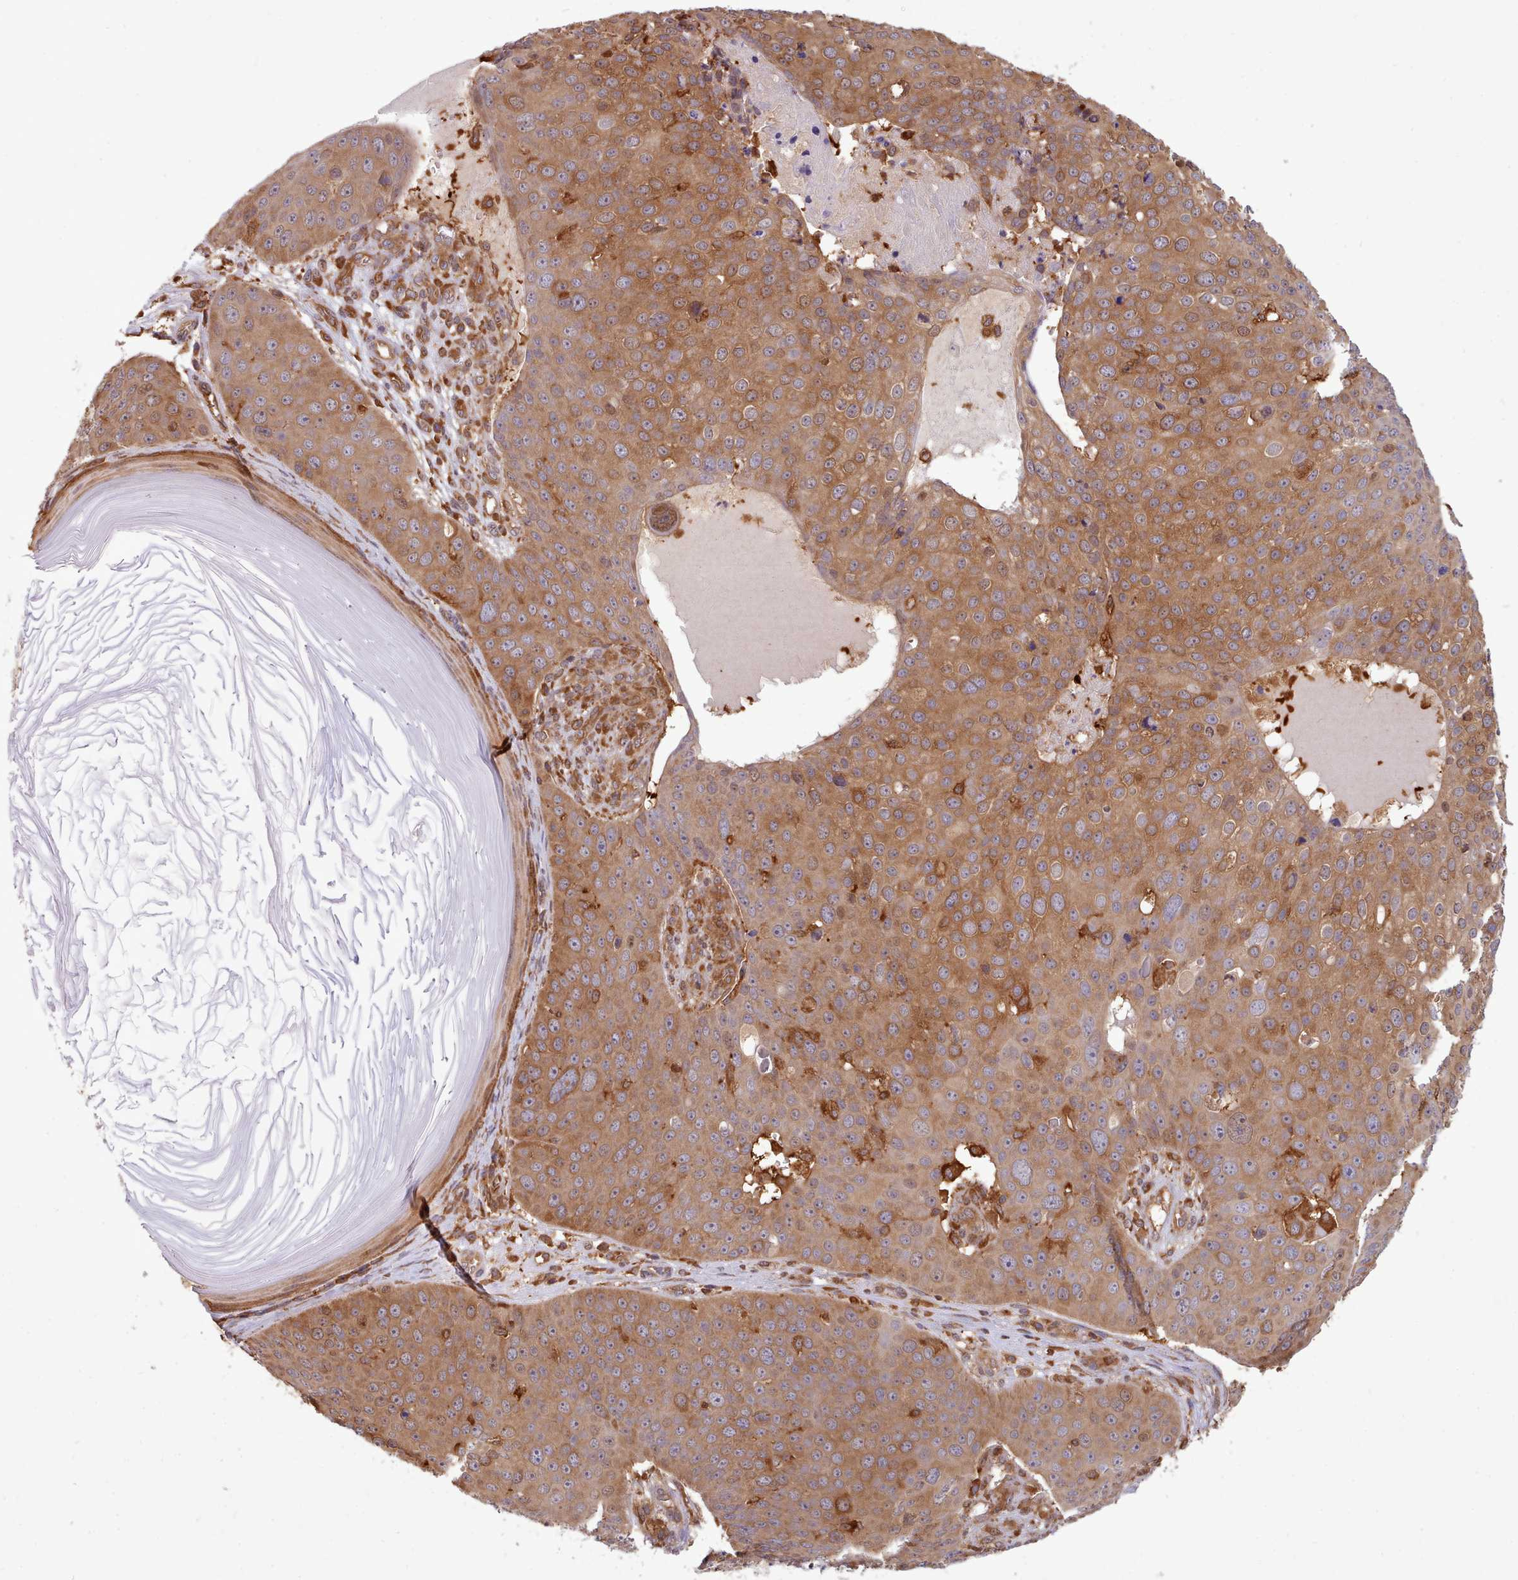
{"staining": {"intensity": "moderate", "quantity": ">75%", "location": "cytoplasmic/membranous"}, "tissue": "skin cancer", "cell_type": "Tumor cells", "image_type": "cancer", "snomed": [{"axis": "morphology", "description": "Squamous cell carcinoma, NOS"}, {"axis": "topography", "description": "Skin"}], "caption": "Moderate cytoplasmic/membranous staining for a protein is present in approximately >75% of tumor cells of squamous cell carcinoma (skin) using IHC.", "gene": "SLC4A9", "patient": {"sex": "male", "age": 71}}